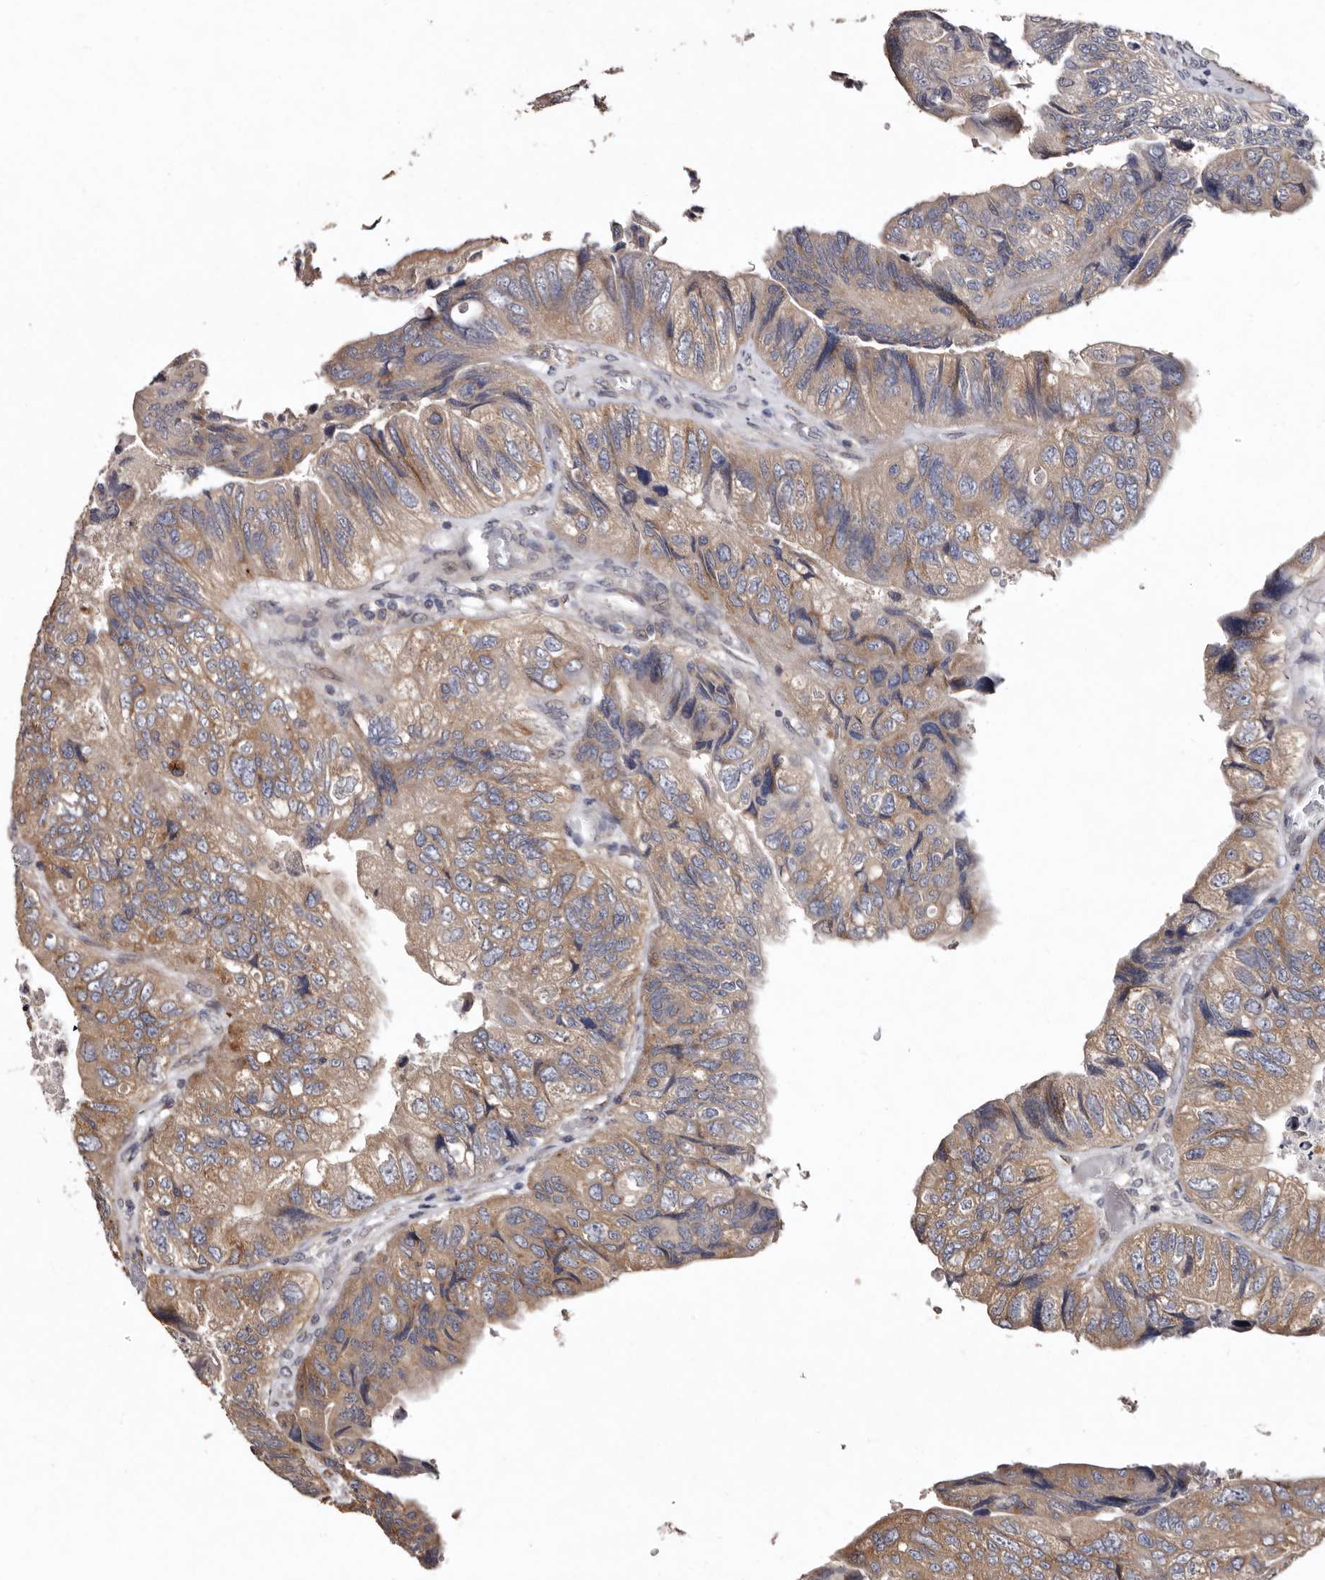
{"staining": {"intensity": "moderate", "quantity": "25%-75%", "location": "cytoplasmic/membranous"}, "tissue": "colorectal cancer", "cell_type": "Tumor cells", "image_type": "cancer", "snomed": [{"axis": "morphology", "description": "Adenocarcinoma, NOS"}, {"axis": "topography", "description": "Rectum"}], "caption": "DAB (3,3'-diaminobenzidine) immunohistochemical staining of adenocarcinoma (colorectal) reveals moderate cytoplasmic/membranous protein expression in about 25%-75% of tumor cells.", "gene": "FAM91A1", "patient": {"sex": "male", "age": 63}}